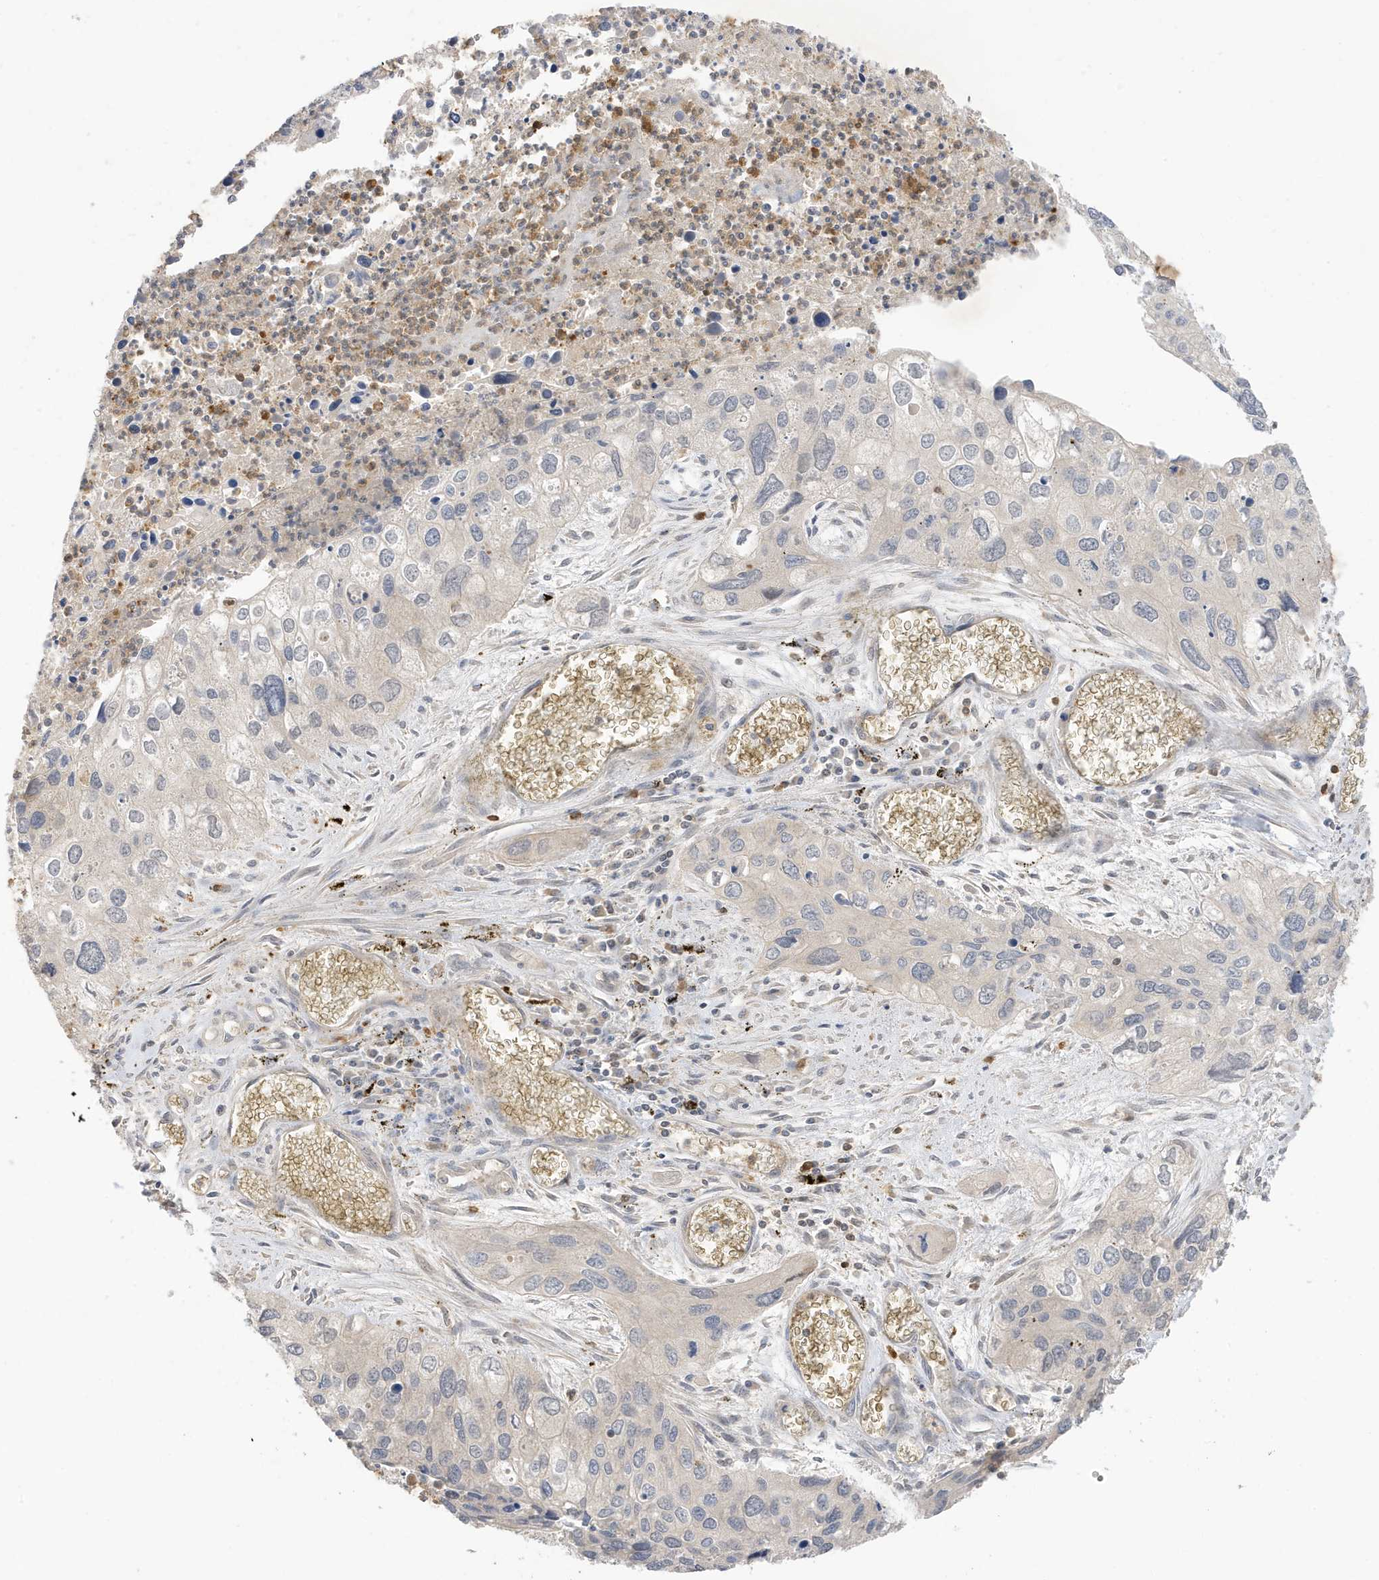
{"staining": {"intensity": "negative", "quantity": "none", "location": "none"}, "tissue": "cervical cancer", "cell_type": "Tumor cells", "image_type": "cancer", "snomed": [{"axis": "morphology", "description": "Squamous cell carcinoma, NOS"}, {"axis": "topography", "description": "Cervix"}], "caption": "This is an IHC photomicrograph of cervical cancer. There is no positivity in tumor cells.", "gene": "TAB3", "patient": {"sex": "female", "age": 55}}